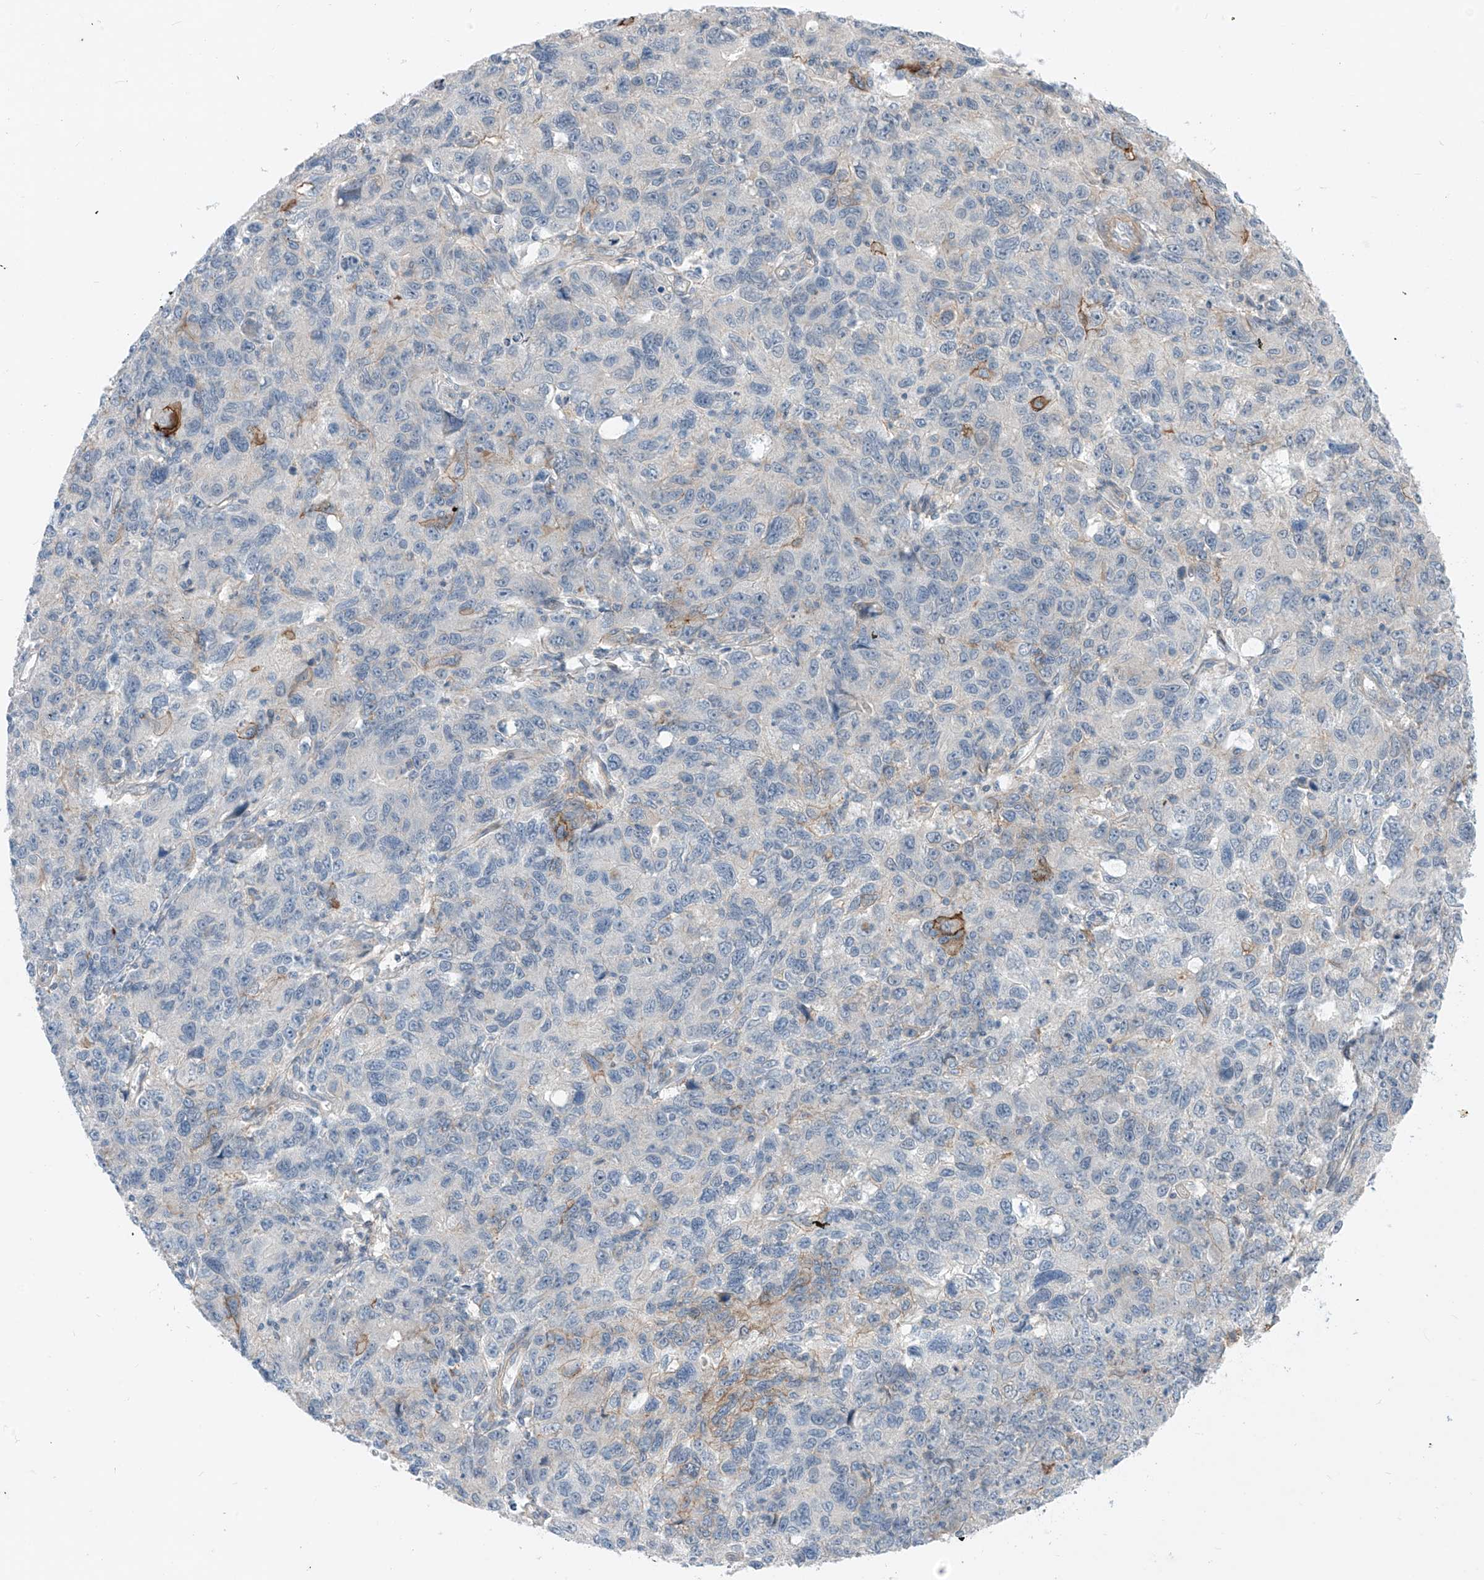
{"staining": {"intensity": "moderate", "quantity": "<25%", "location": "cytoplasmic/membranous"}, "tissue": "ovarian cancer", "cell_type": "Tumor cells", "image_type": "cancer", "snomed": [{"axis": "morphology", "description": "Carcinoma, endometroid"}, {"axis": "topography", "description": "Ovary"}], "caption": "Tumor cells demonstrate low levels of moderate cytoplasmic/membranous positivity in approximately <25% of cells in endometroid carcinoma (ovarian). (brown staining indicates protein expression, while blue staining denotes nuclei).", "gene": "ABLIM2", "patient": {"sex": "female", "age": 42}}